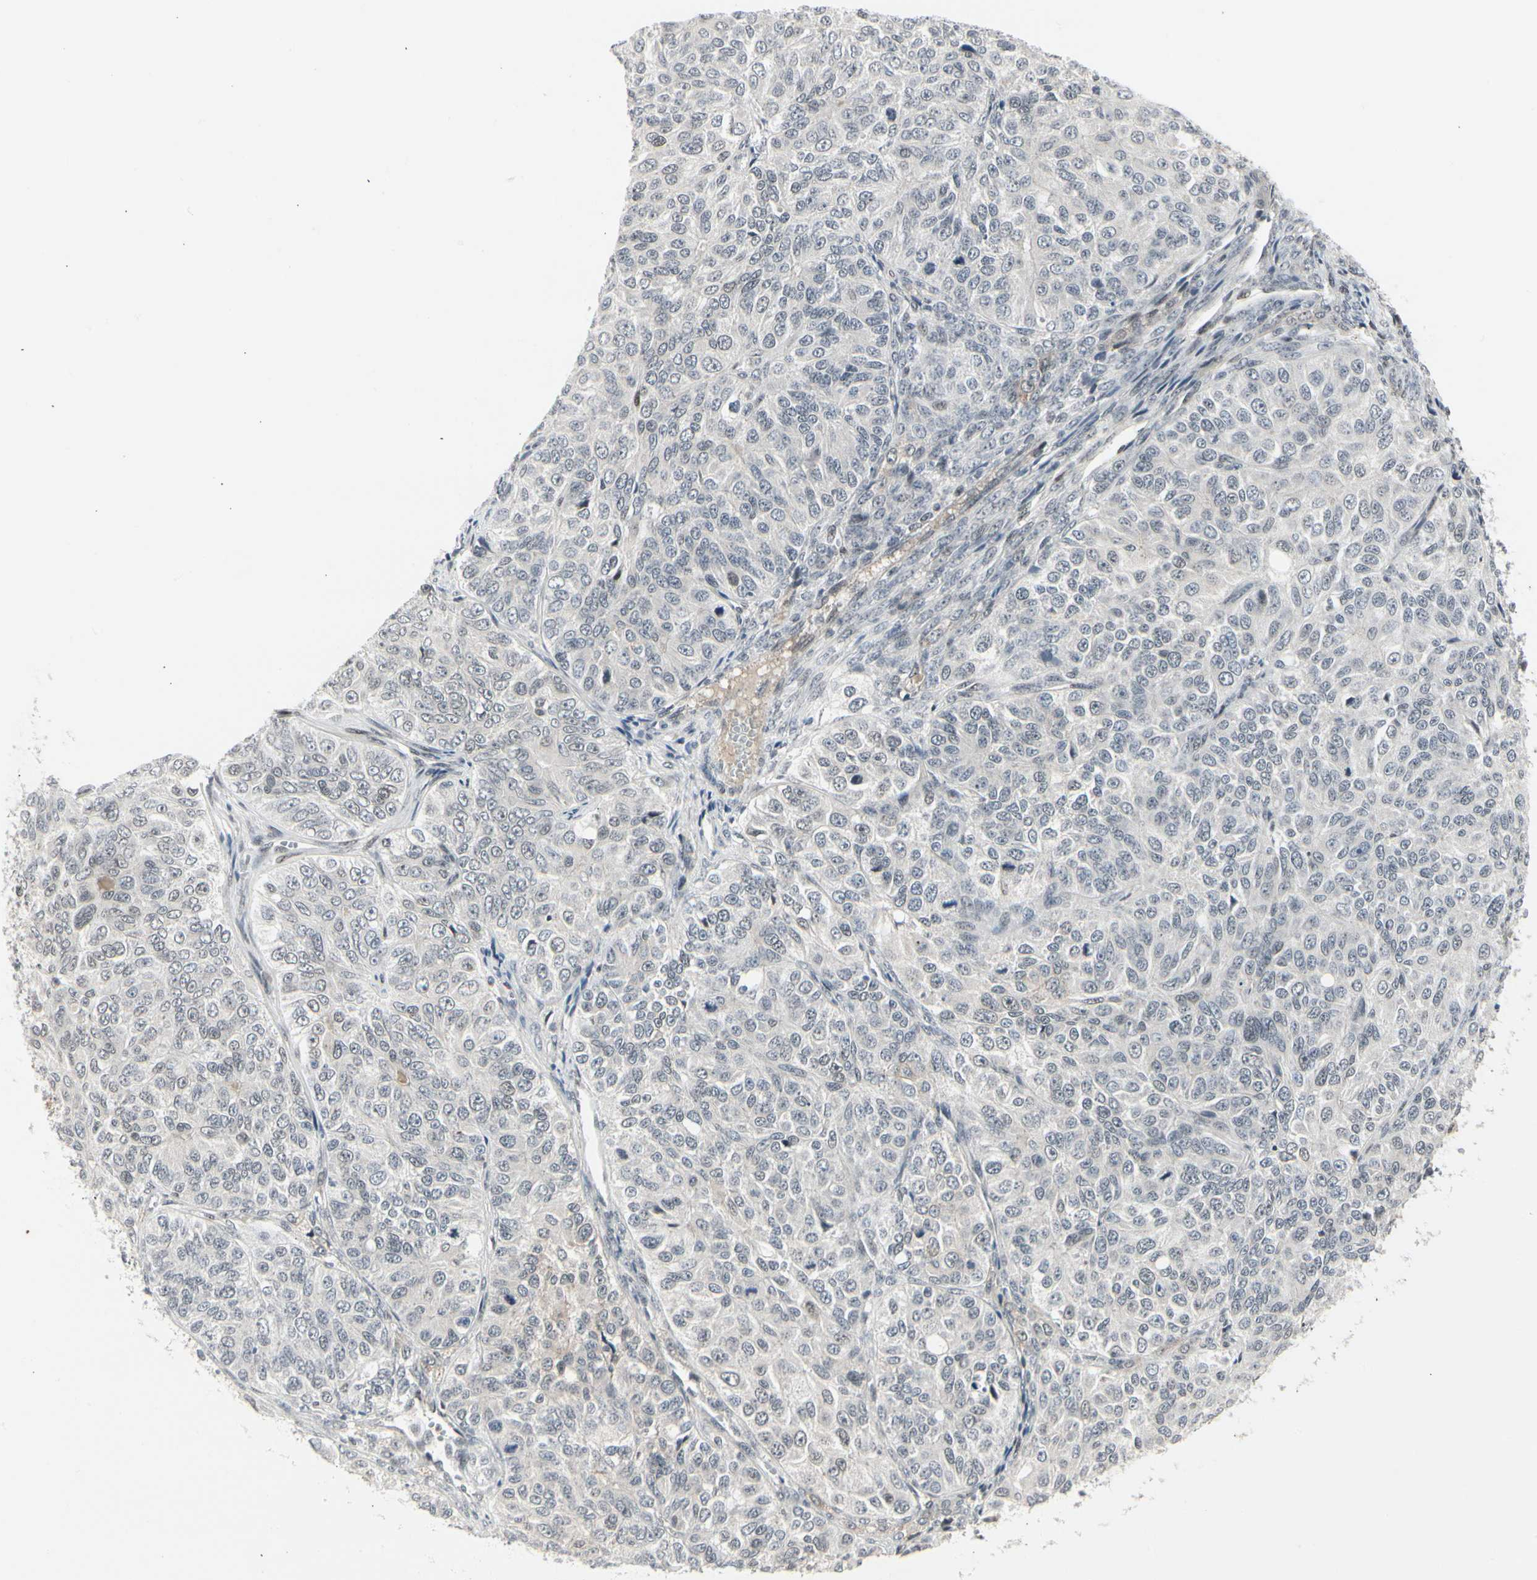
{"staining": {"intensity": "negative", "quantity": "none", "location": "none"}, "tissue": "ovarian cancer", "cell_type": "Tumor cells", "image_type": "cancer", "snomed": [{"axis": "morphology", "description": "Carcinoma, endometroid"}, {"axis": "topography", "description": "Ovary"}], "caption": "Image shows no protein staining in tumor cells of ovarian endometroid carcinoma tissue. Nuclei are stained in blue.", "gene": "FOXJ2", "patient": {"sex": "female", "age": 51}}